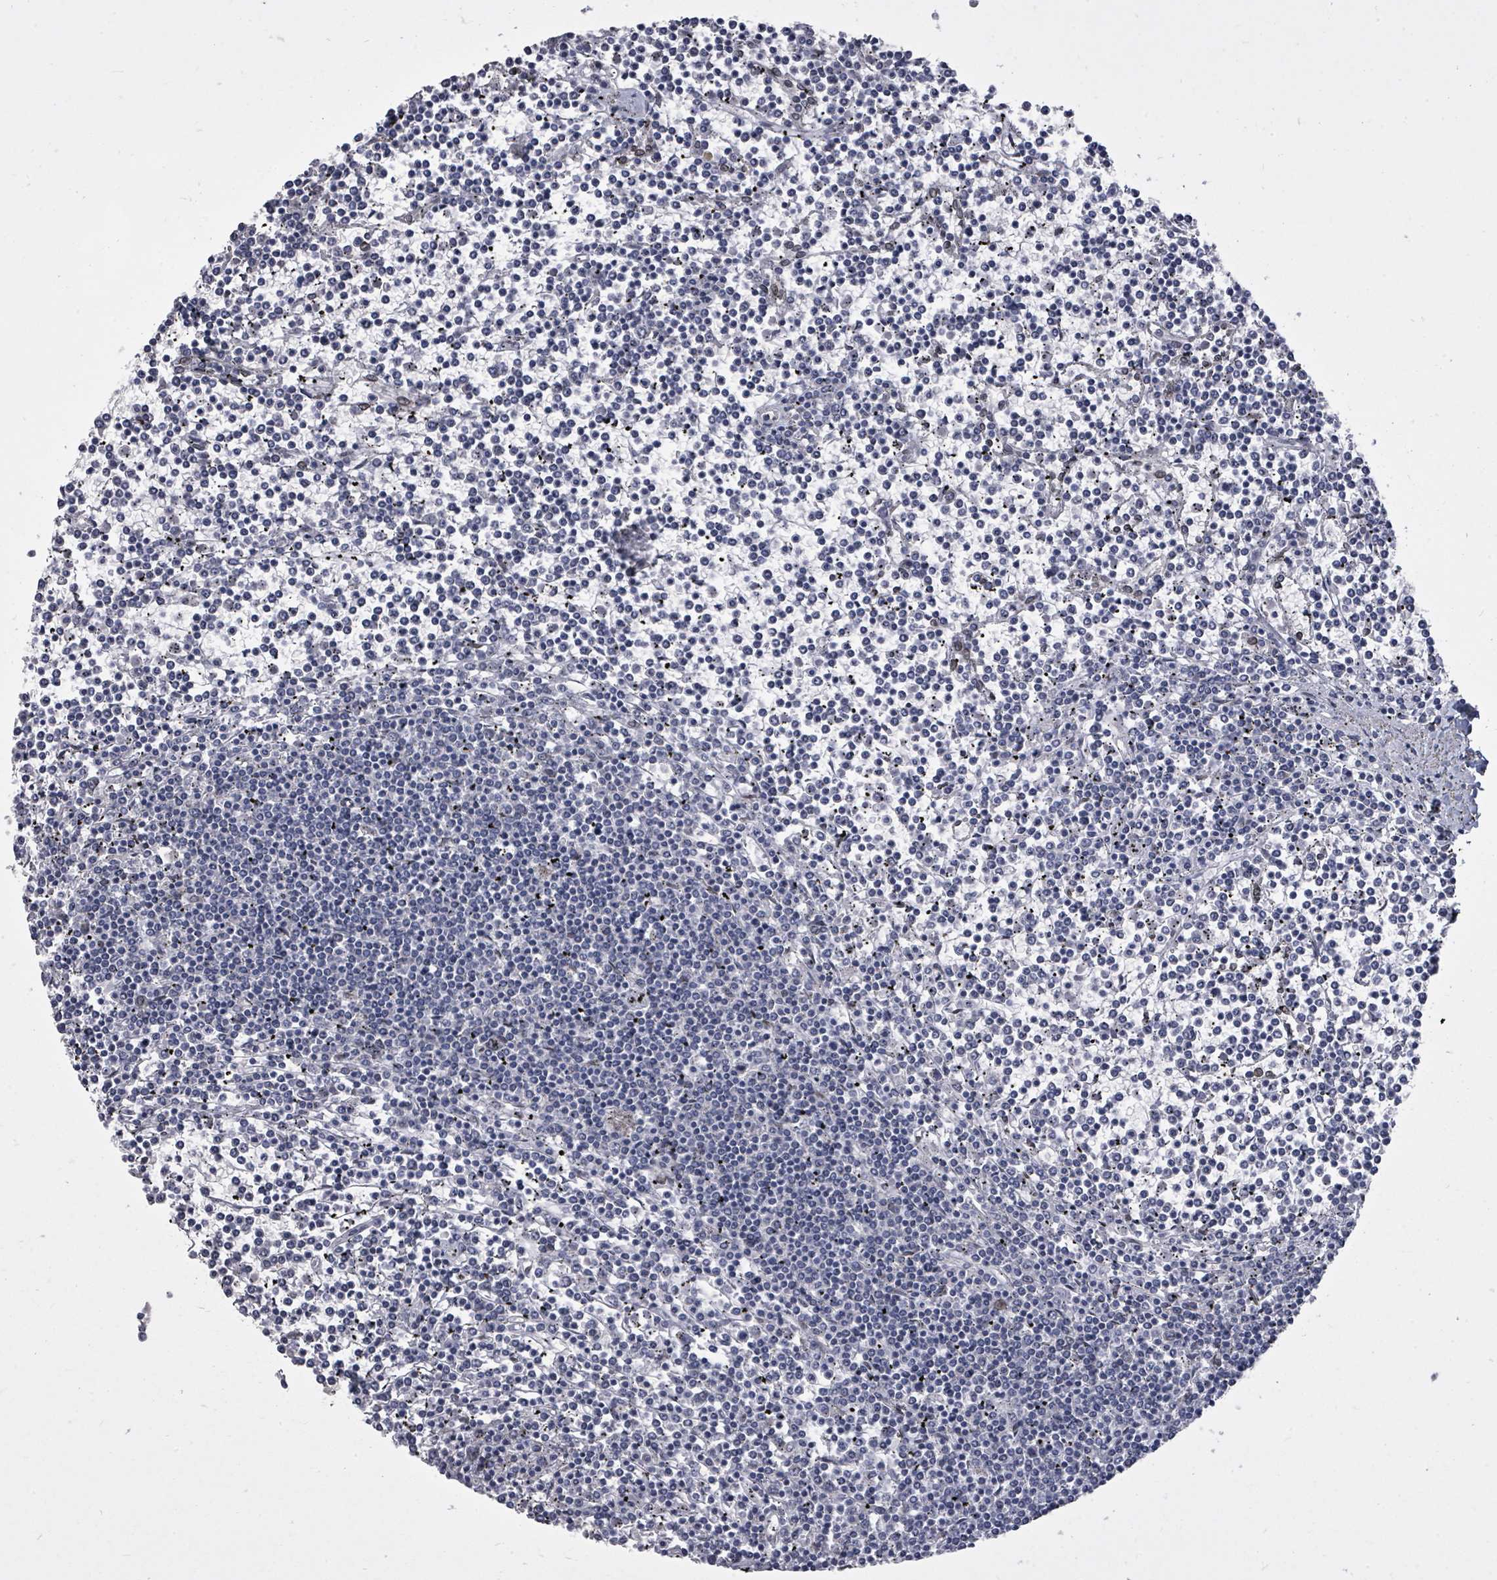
{"staining": {"intensity": "negative", "quantity": "none", "location": "none"}, "tissue": "lymphoma", "cell_type": "Tumor cells", "image_type": "cancer", "snomed": [{"axis": "morphology", "description": "Malignant lymphoma, non-Hodgkin's type, Low grade"}, {"axis": "topography", "description": "Spleen"}], "caption": "Photomicrograph shows no significant protein staining in tumor cells of low-grade malignant lymphoma, non-Hodgkin's type.", "gene": "ARFGAP1", "patient": {"sex": "female", "age": 19}}